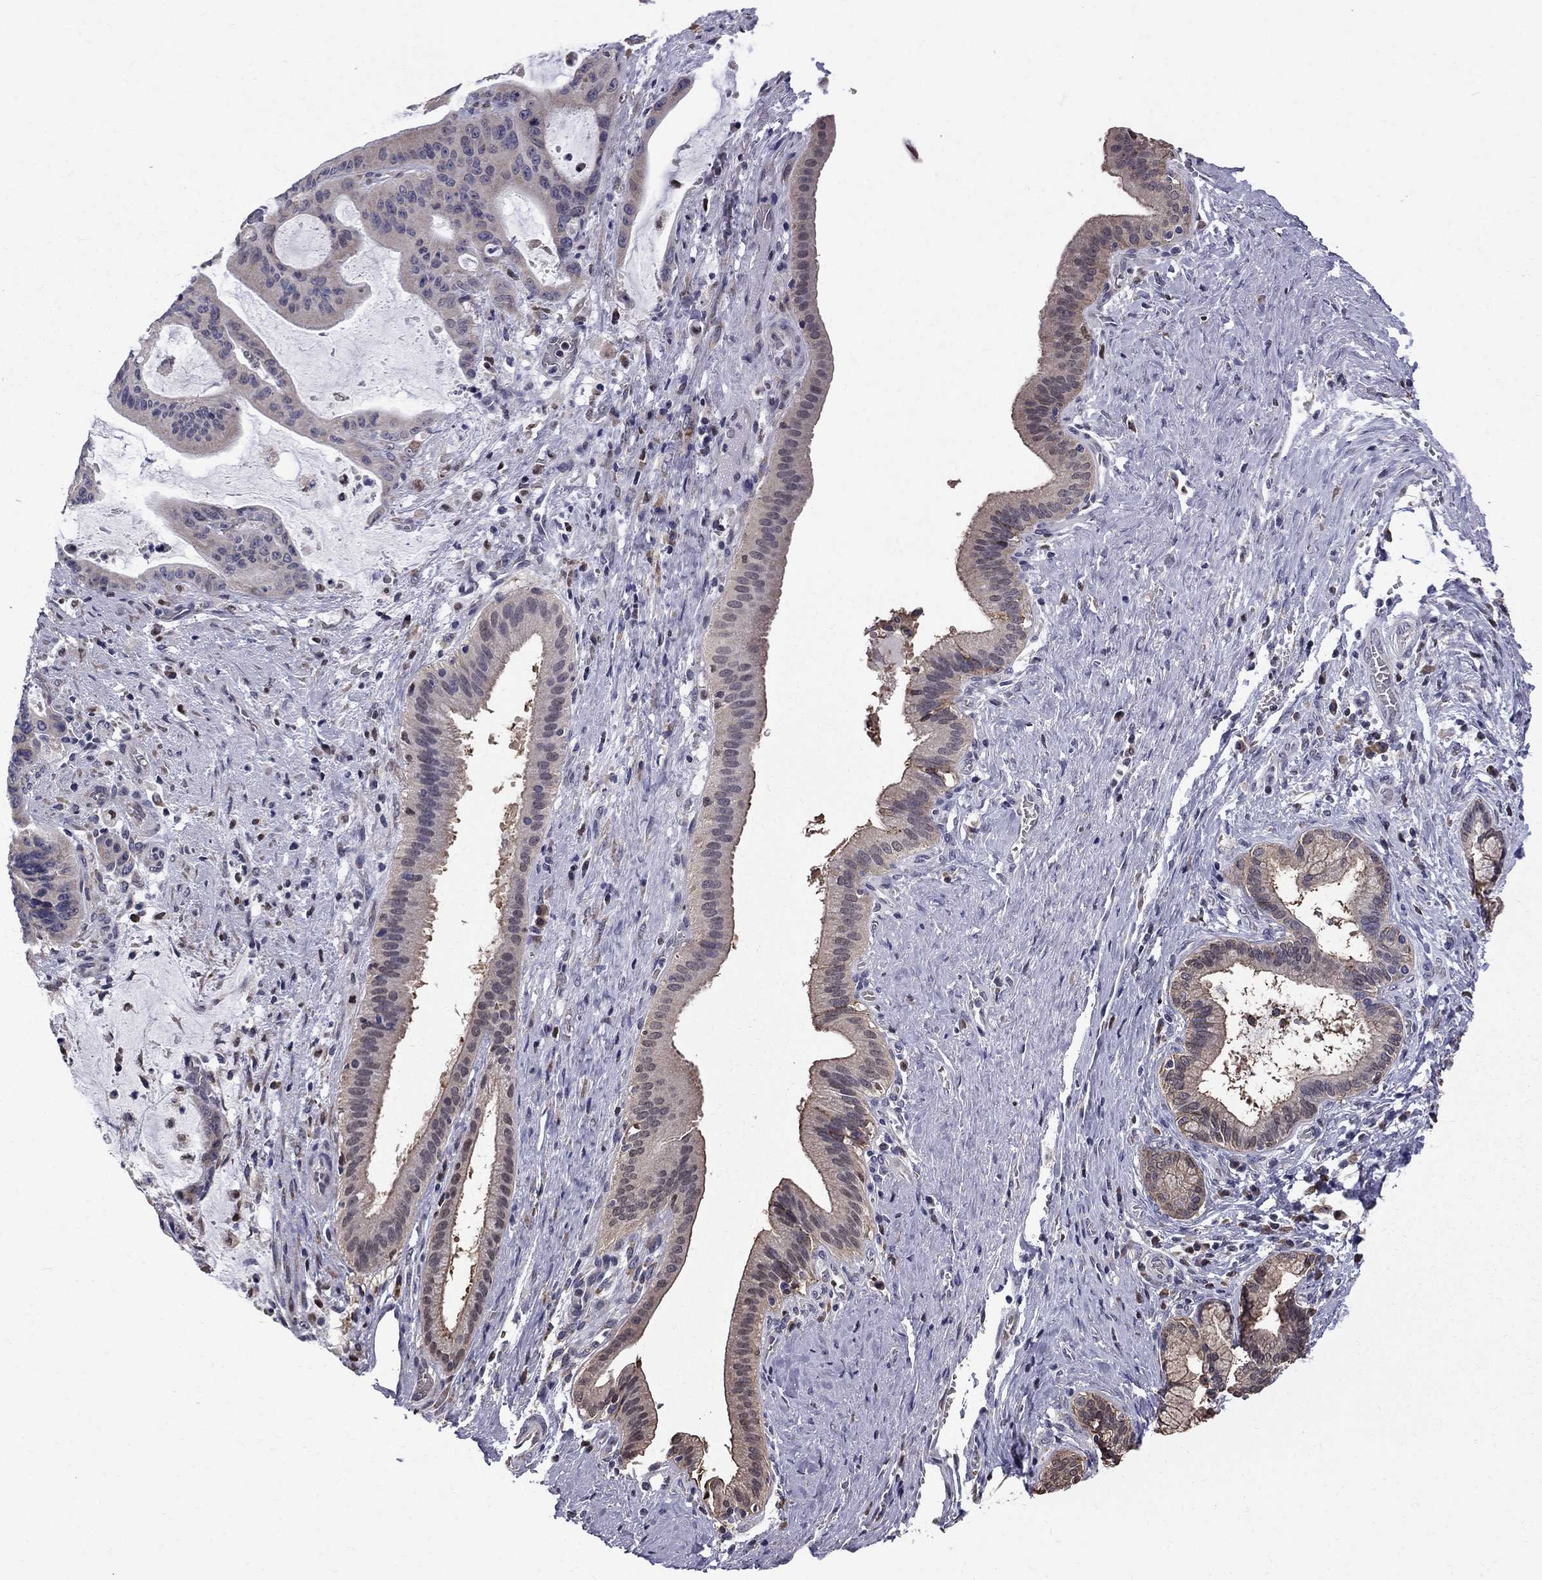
{"staining": {"intensity": "negative", "quantity": "none", "location": "none"}, "tissue": "liver cancer", "cell_type": "Tumor cells", "image_type": "cancer", "snomed": [{"axis": "morphology", "description": "Cholangiocarcinoma"}, {"axis": "topography", "description": "Liver"}], "caption": "An image of human liver cancer is negative for staining in tumor cells. The staining was performed using DAB to visualize the protein expression in brown, while the nuclei were stained in blue with hematoxylin (Magnification: 20x).", "gene": "HSPB2", "patient": {"sex": "female", "age": 73}}